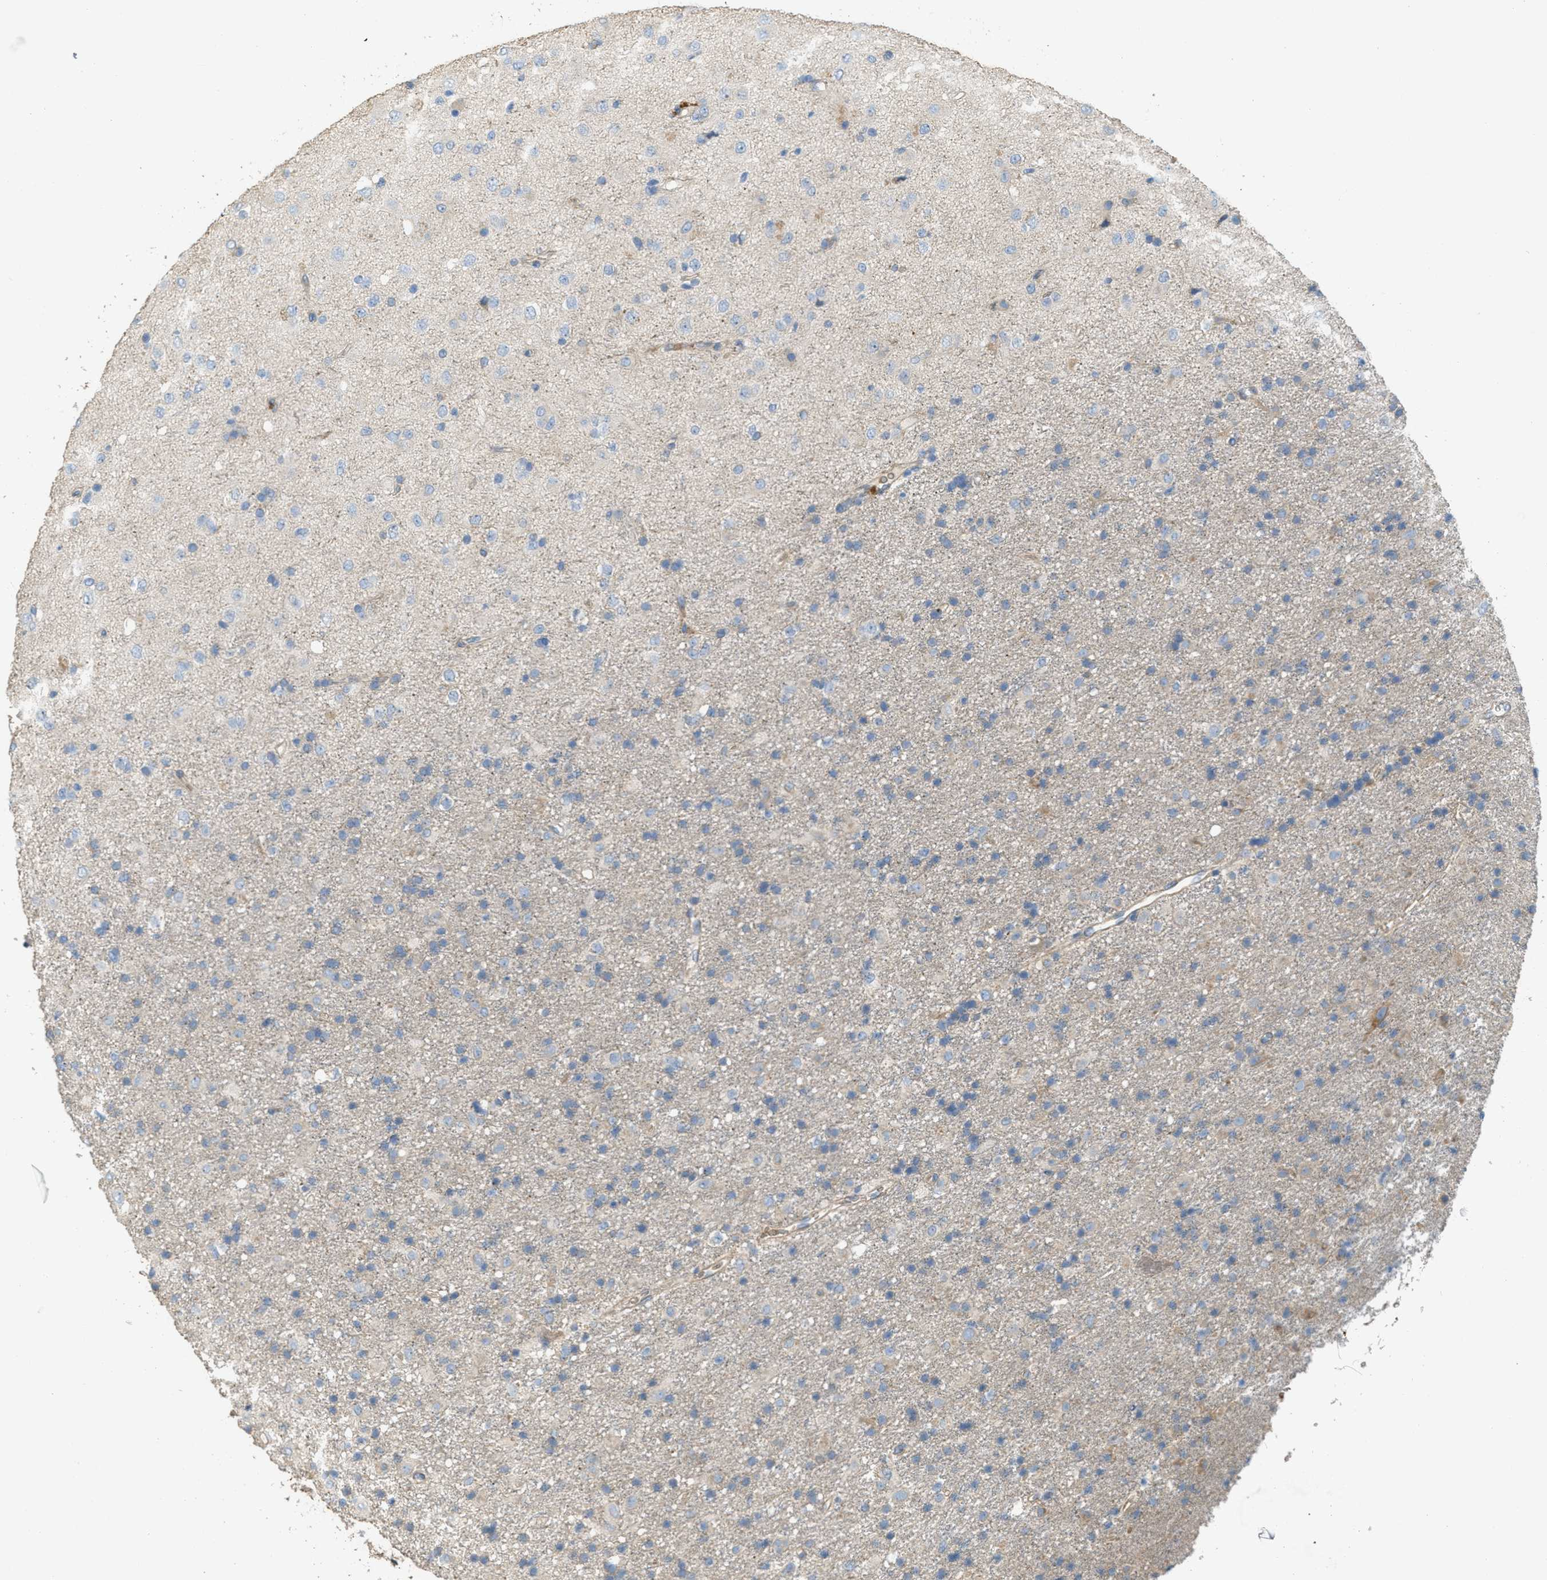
{"staining": {"intensity": "negative", "quantity": "none", "location": "none"}, "tissue": "glioma", "cell_type": "Tumor cells", "image_type": "cancer", "snomed": [{"axis": "morphology", "description": "Glioma, malignant, Low grade"}, {"axis": "topography", "description": "Brain"}], "caption": "A histopathology image of human malignant glioma (low-grade) is negative for staining in tumor cells.", "gene": "MRS2", "patient": {"sex": "male", "age": 65}}